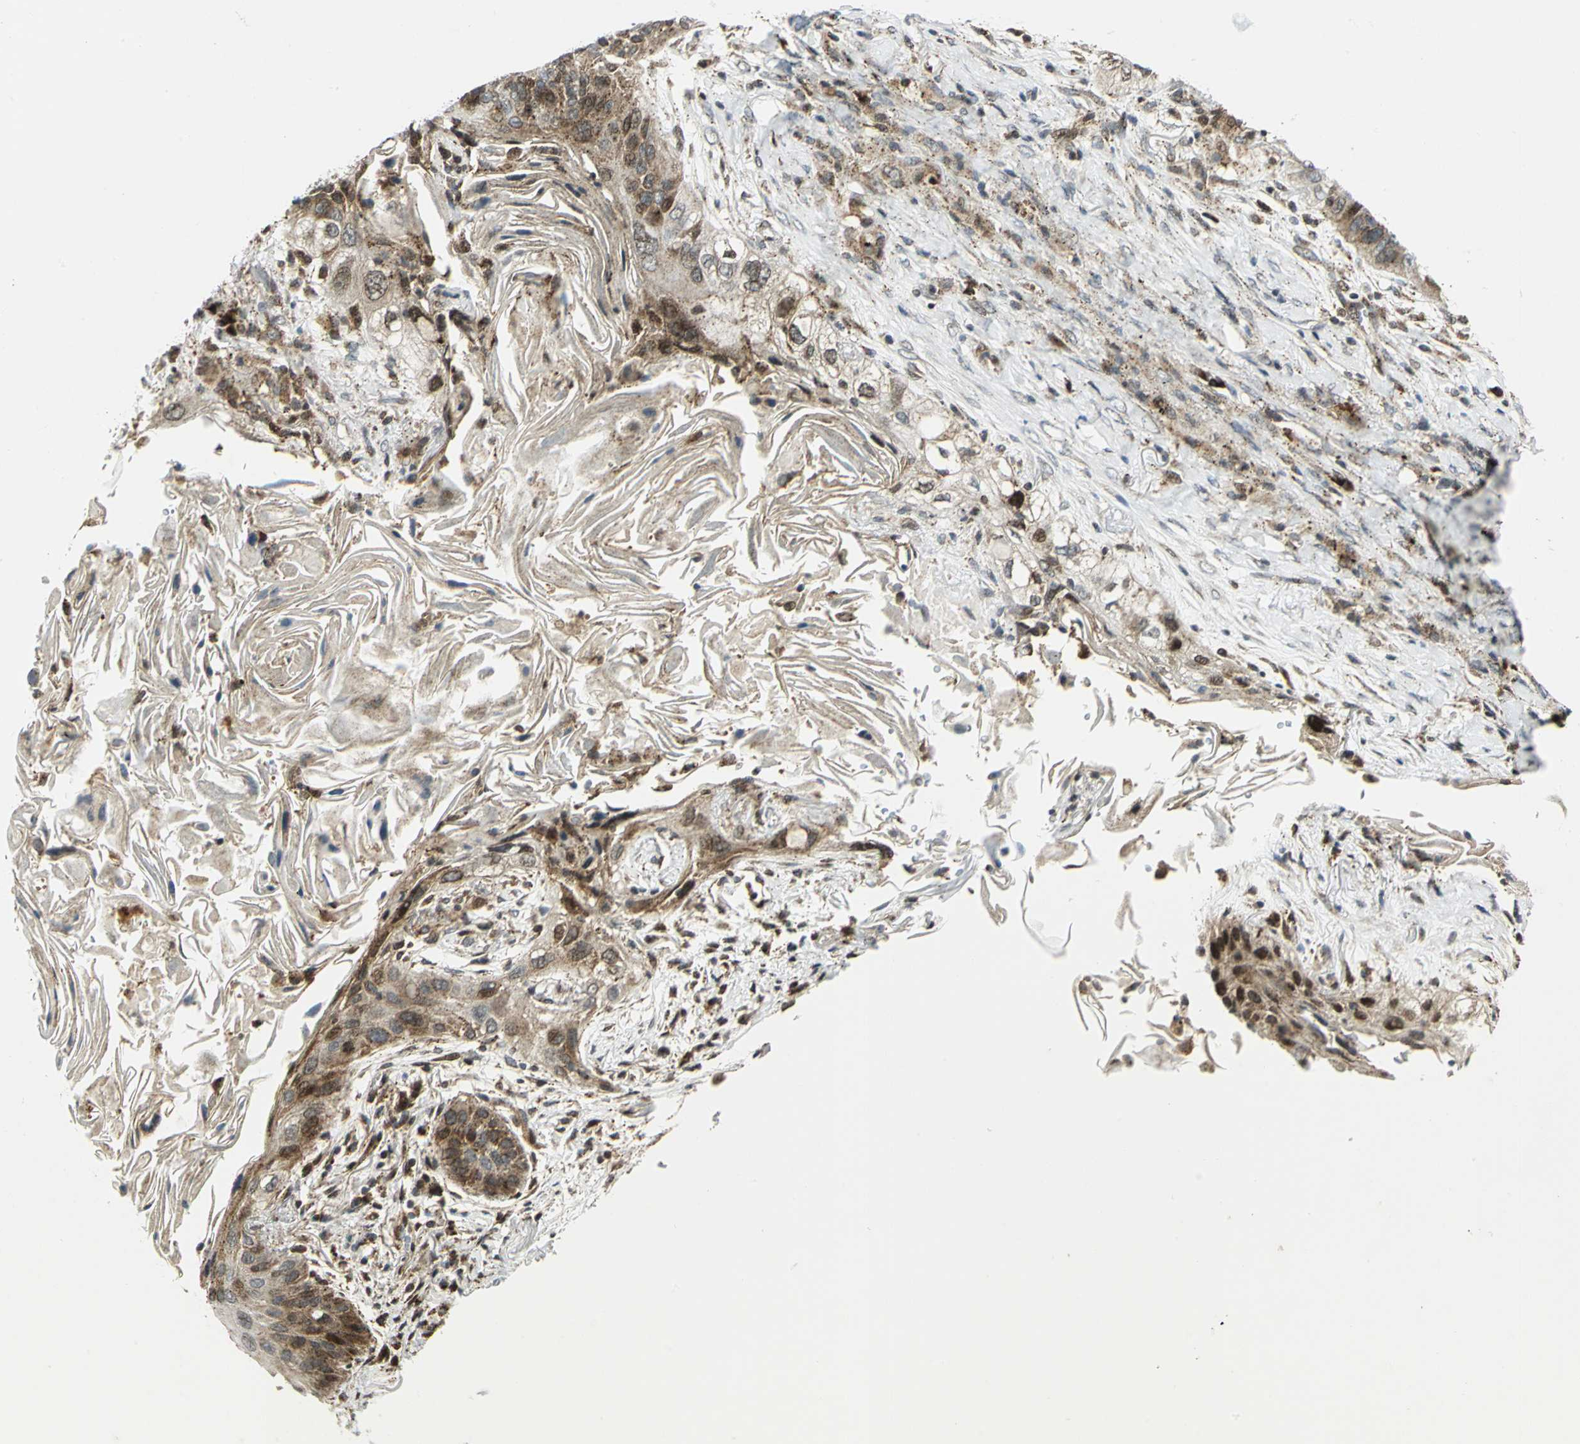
{"staining": {"intensity": "moderate", "quantity": ">75%", "location": "cytoplasmic/membranous,nuclear"}, "tissue": "lung cancer", "cell_type": "Tumor cells", "image_type": "cancer", "snomed": [{"axis": "morphology", "description": "Squamous cell carcinoma, NOS"}, {"axis": "topography", "description": "Lung"}], "caption": "Immunohistochemistry histopathology image of human lung cancer stained for a protein (brown), which reveals medium levels of moderate cytoplasmic/membranous and nuclear staining in approximately >75% of tumor cells.", "gene": "ATP6V1A", "patient": {"sex": "female", "age": 67}}